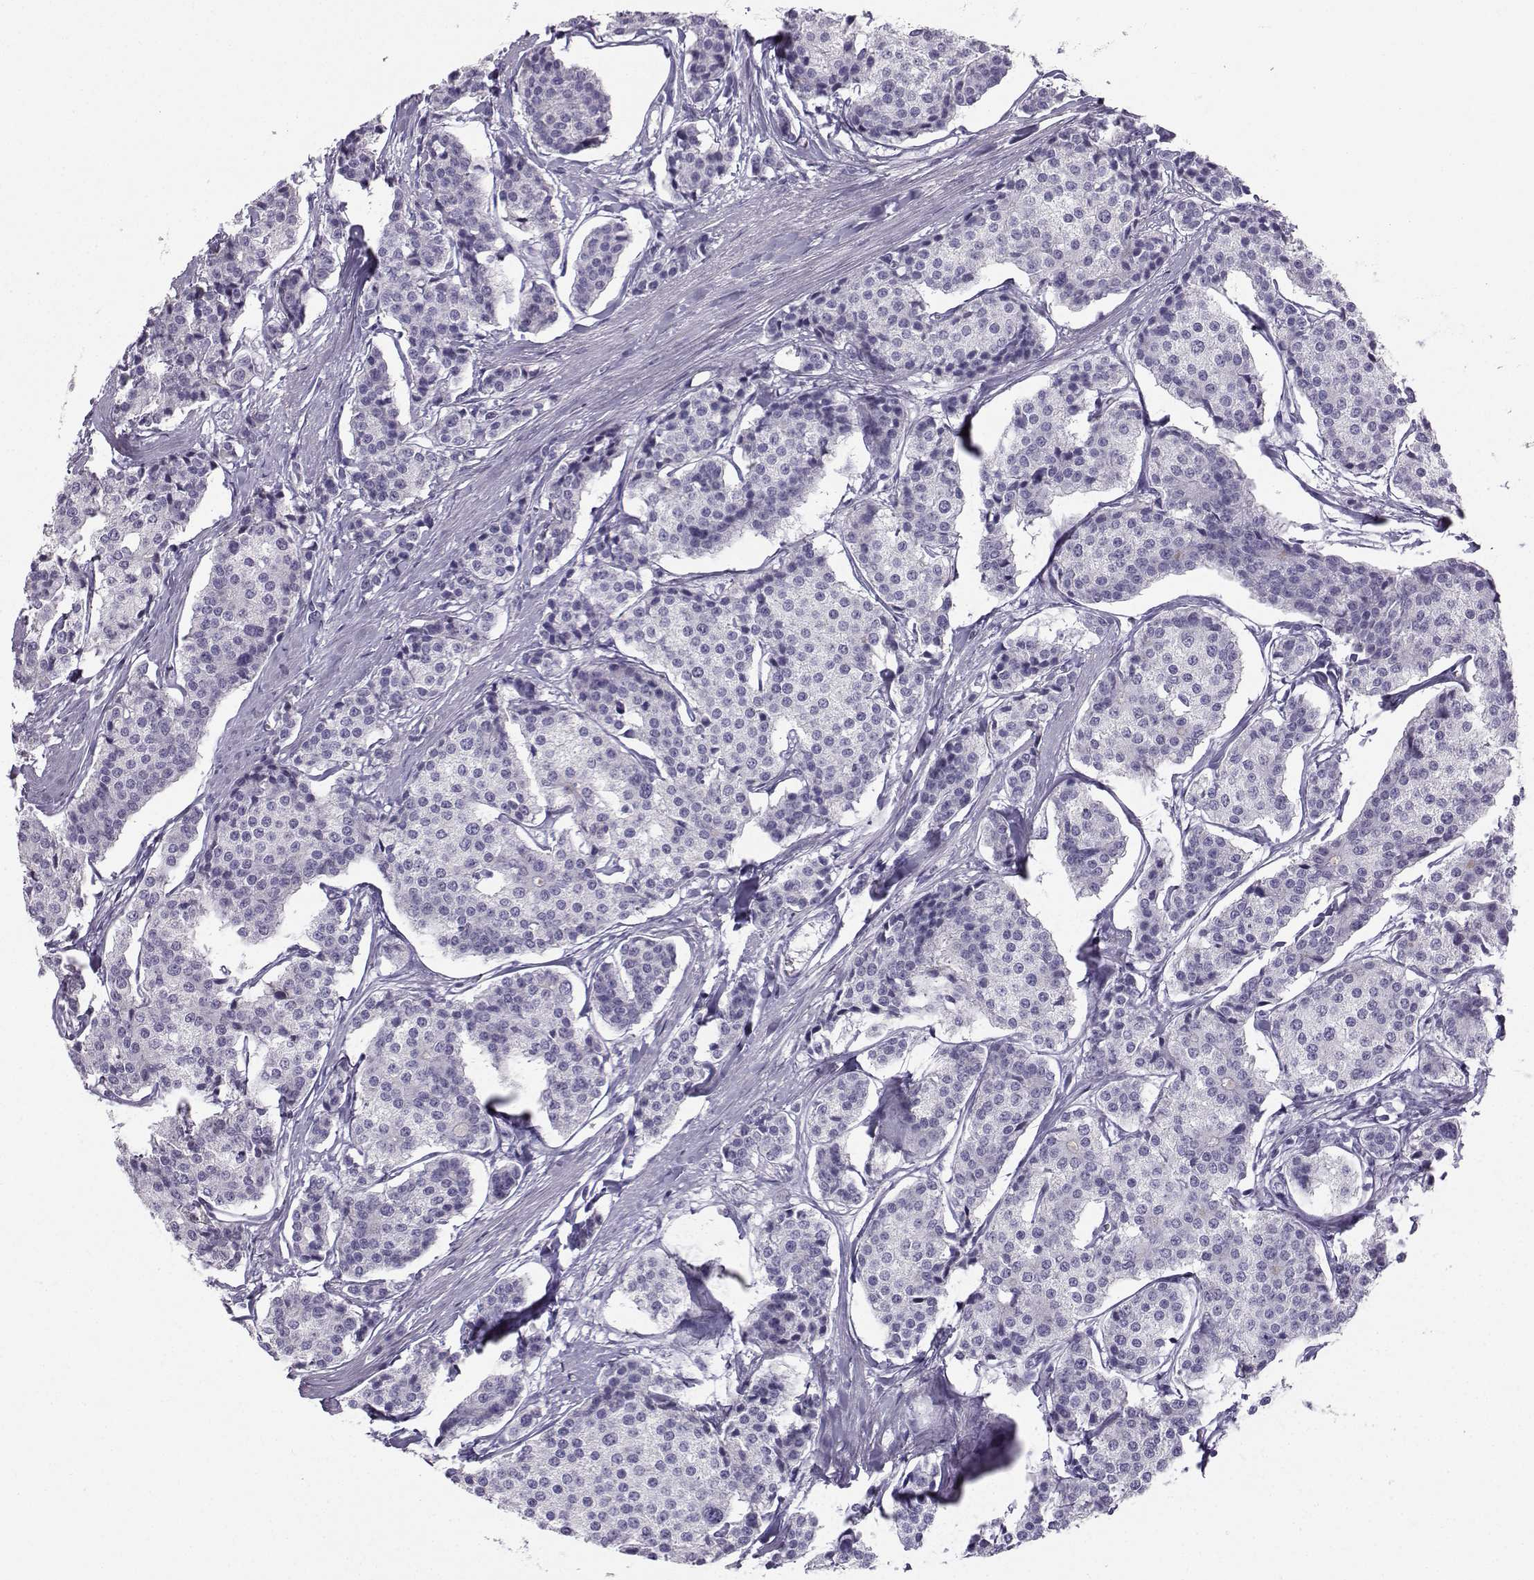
{"staining": {"intensity": "negative", "quantity": "none", "location": "none"}, "tissue": "carcinoid", "cell_type": "Tumor cells", "image_type": "cancer", "snomed": [{"axis": "morphology", "description": "Carcinoid, malignant, NOS"}, {"axis": "topography", "description": "Small intestine"}], "caption": "Immunohistochemistry (IHC) histopathology image of neoplastic tissue: human carcinoid stained with DAB reveals no significant protein positivity in tumor cells.", "gene": "NEFL", "patient": {"sex": "female", "age": 65}}